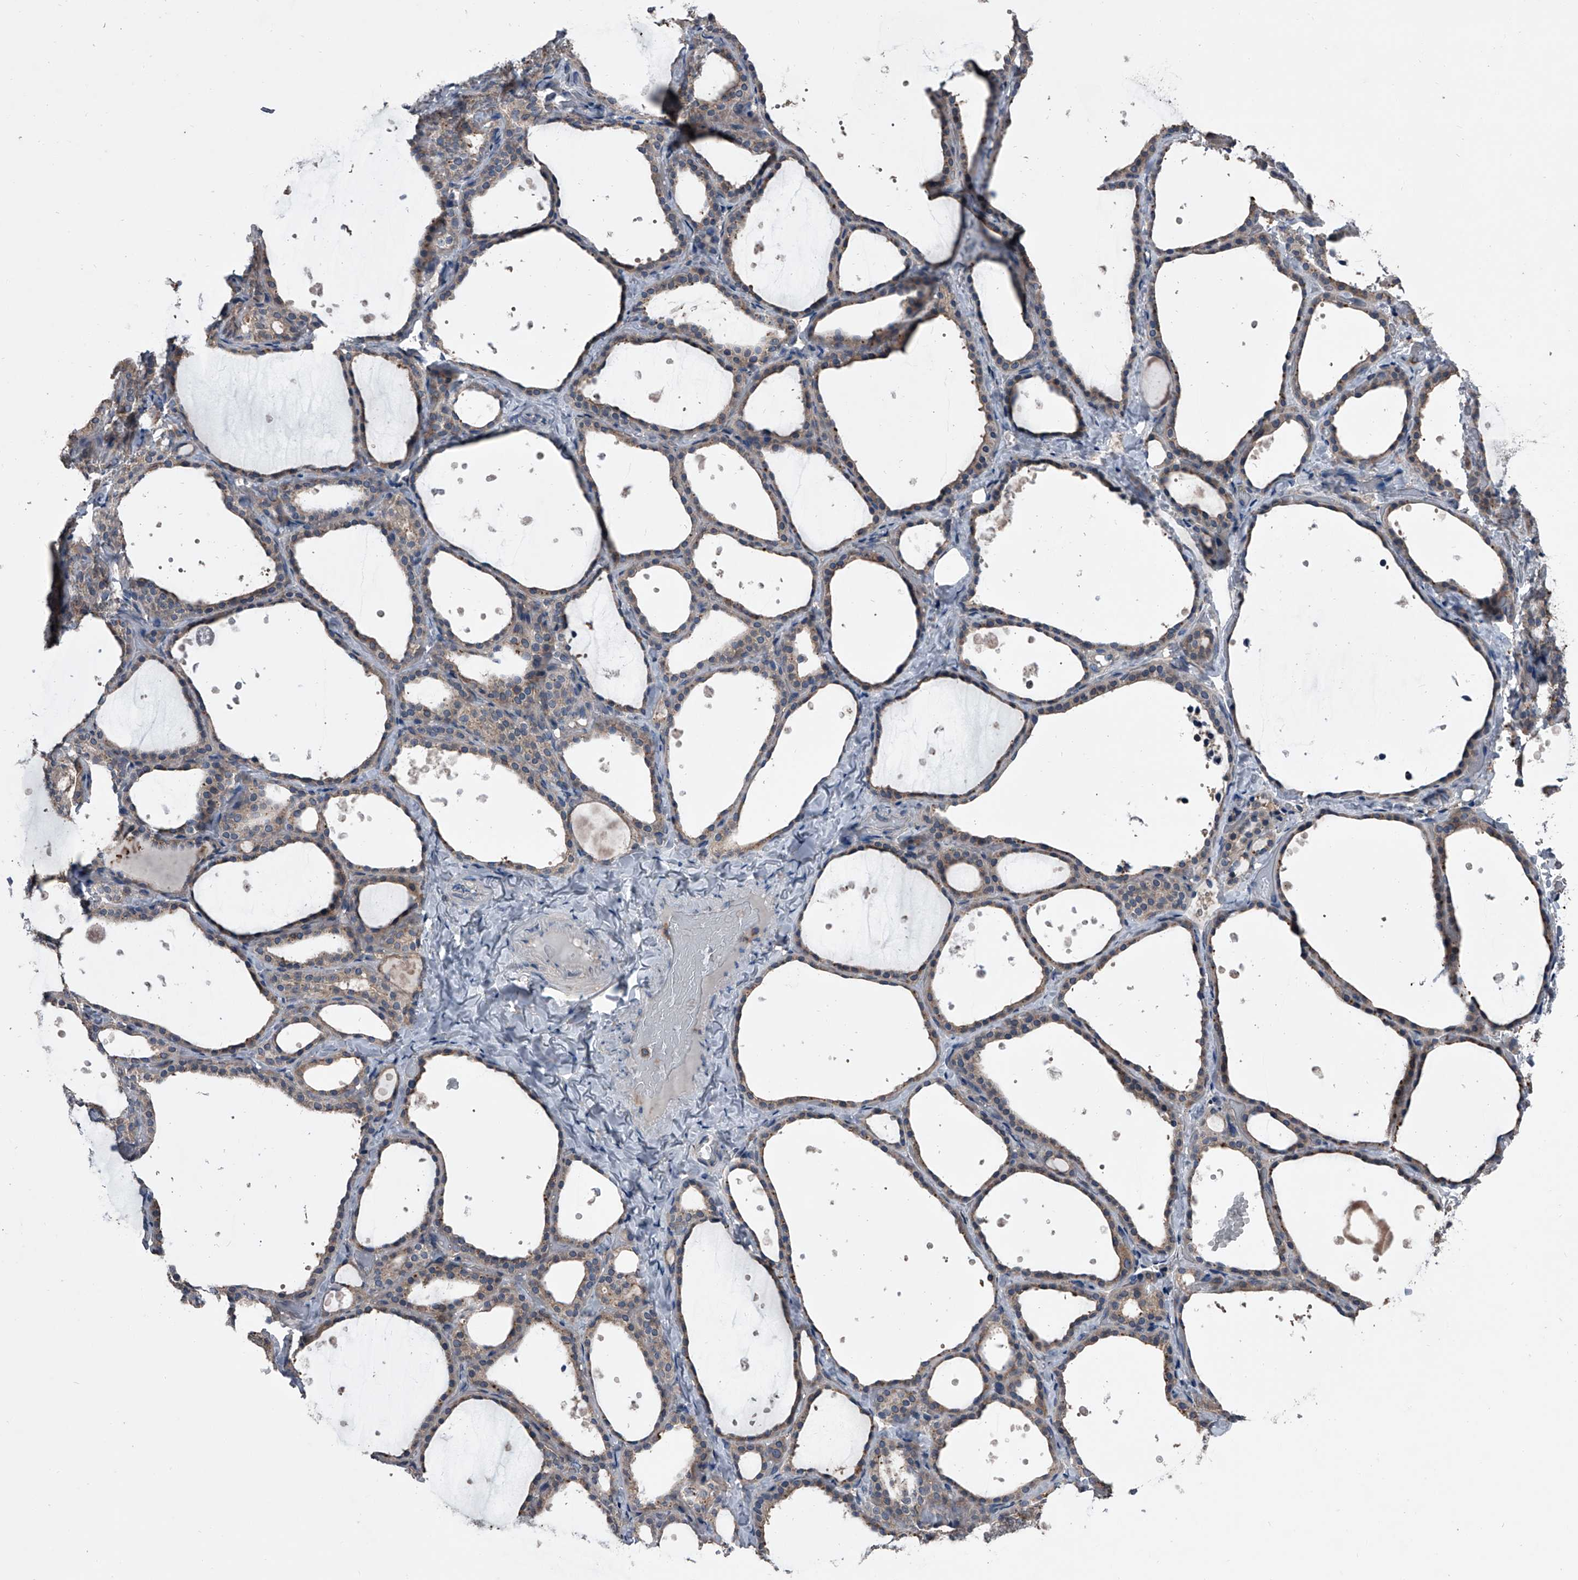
{"staining": {"intensity": "weak", "quantity": "25%-75%", "location": "cytoplasmic/membranous"}, "tissue": "thyroid gland", "cell_type": "Glandular cells", "image_type": "normal", "snomed": [{"axis": "morphology", "description": "Normal tissue, NOS"}, {"axis": "topography", "description": "Thyroid gland"}], "caption": "Immunohistochemical staining of unremarkable human thyroid gland shows low levels of weak cytoplasmic/membranous expression in approximately 25%-75% of glandular cells. Nuclei are stained in blue.", "gene": "PIP5K1A", "patient": {"sex": "female", "age": 44}}